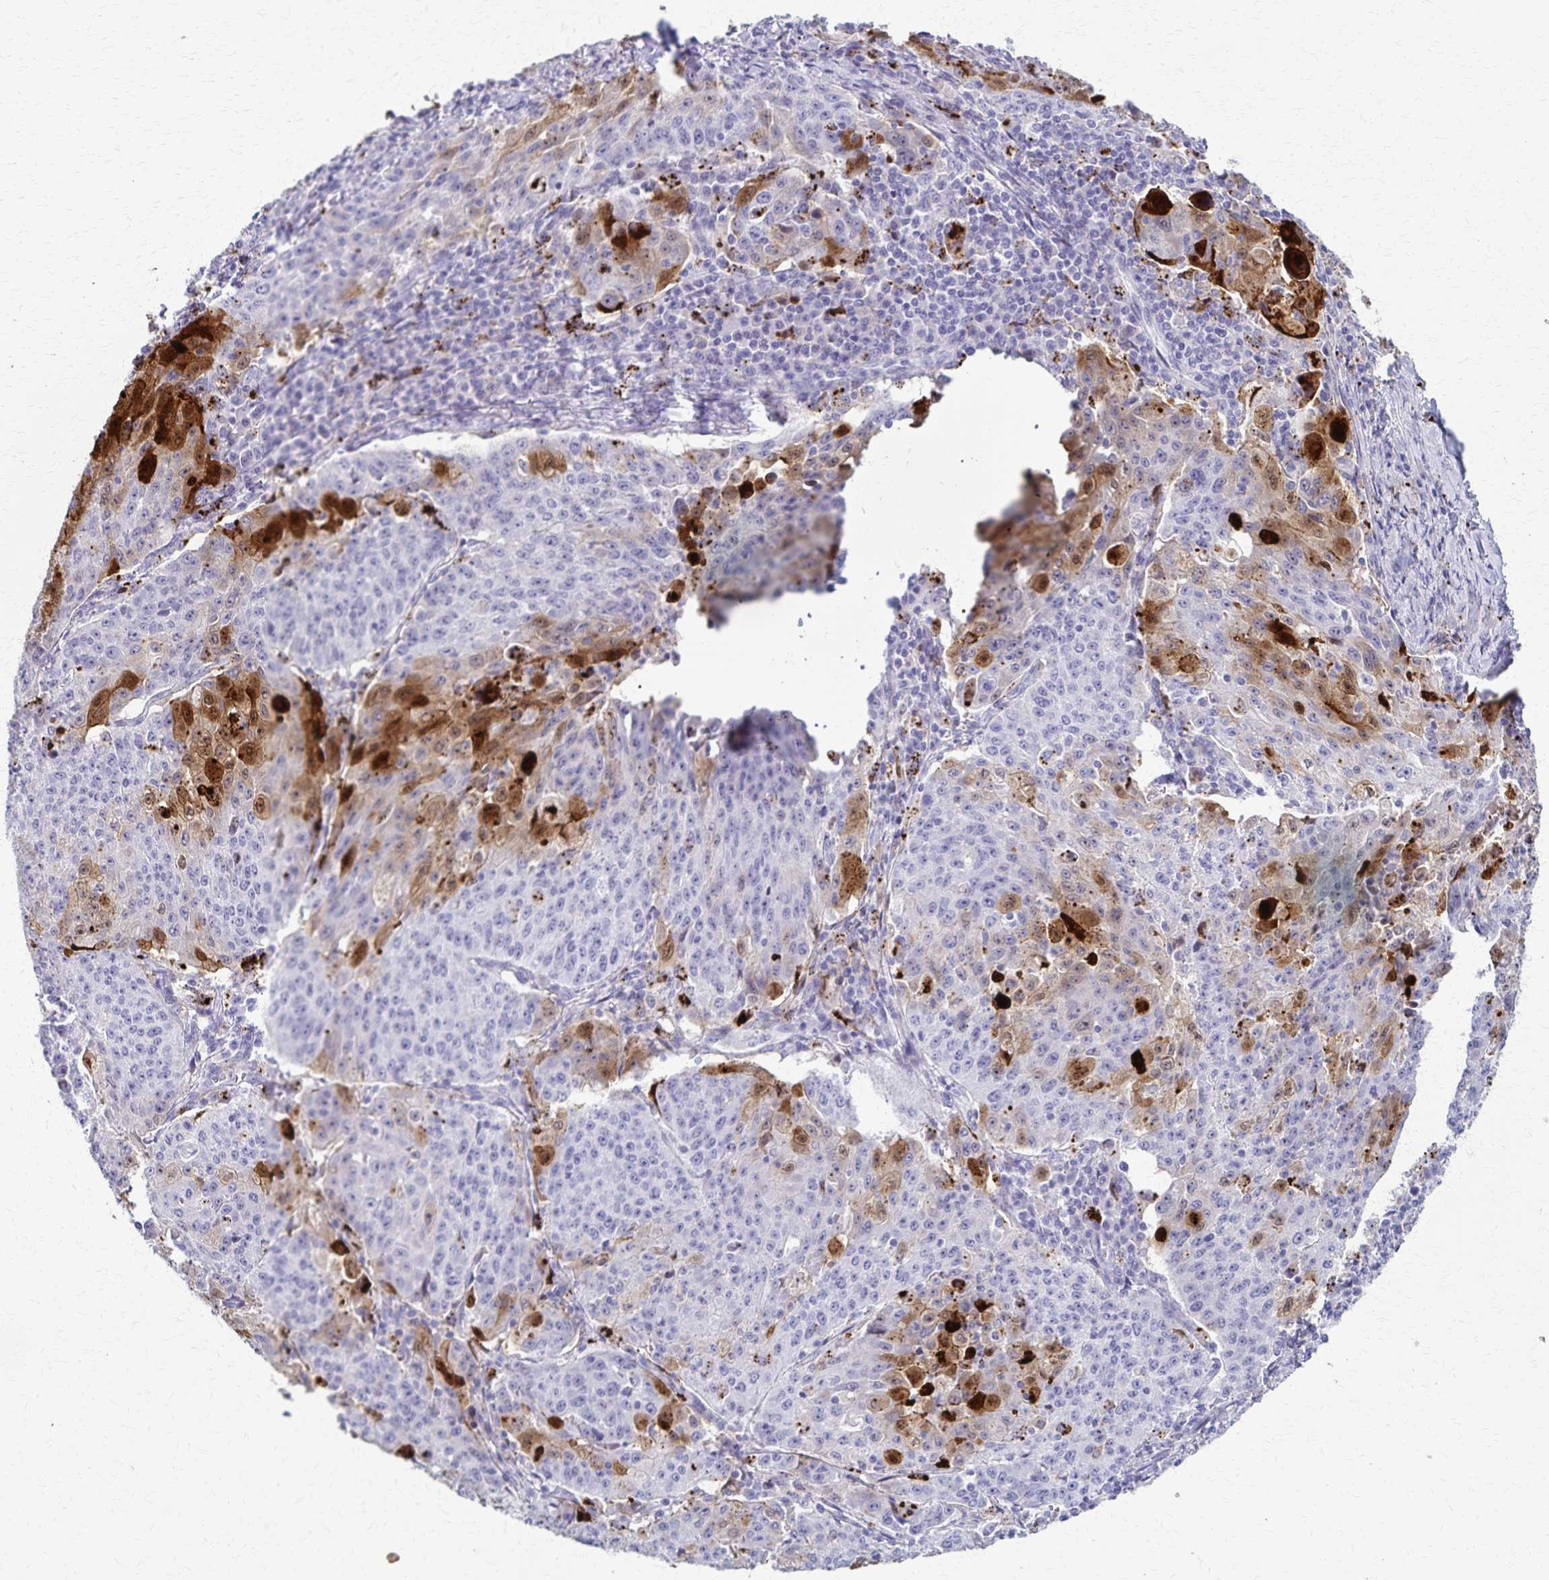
{"staining": {"intensity": "strong", "quantity": "<25%", "location": "cytoplasmic/membranous"}, "tissue": "lung cancer", "cell_type": "Tumor cells", "image_type": "cancer", "snomed": [{"axis": "morphology", "description": "Squamous cell carcinoma, NOS"}, {"axis": "morphology", "description": "Squamous cell carcinoma, metastatic, NOS"}, {"axis": "topography", "description": "Bronchus"}, {"axis": "topography", "description": "Lung"}], "caption": "Squamous cell carcinoma (lung) stained for a protein (brown) shows strong cytoplasmic/membranous positive positivity in approximately <25% of tumor cells.", "gene": "TMEM60", "patient": {"sex": "male", "age": 62}}